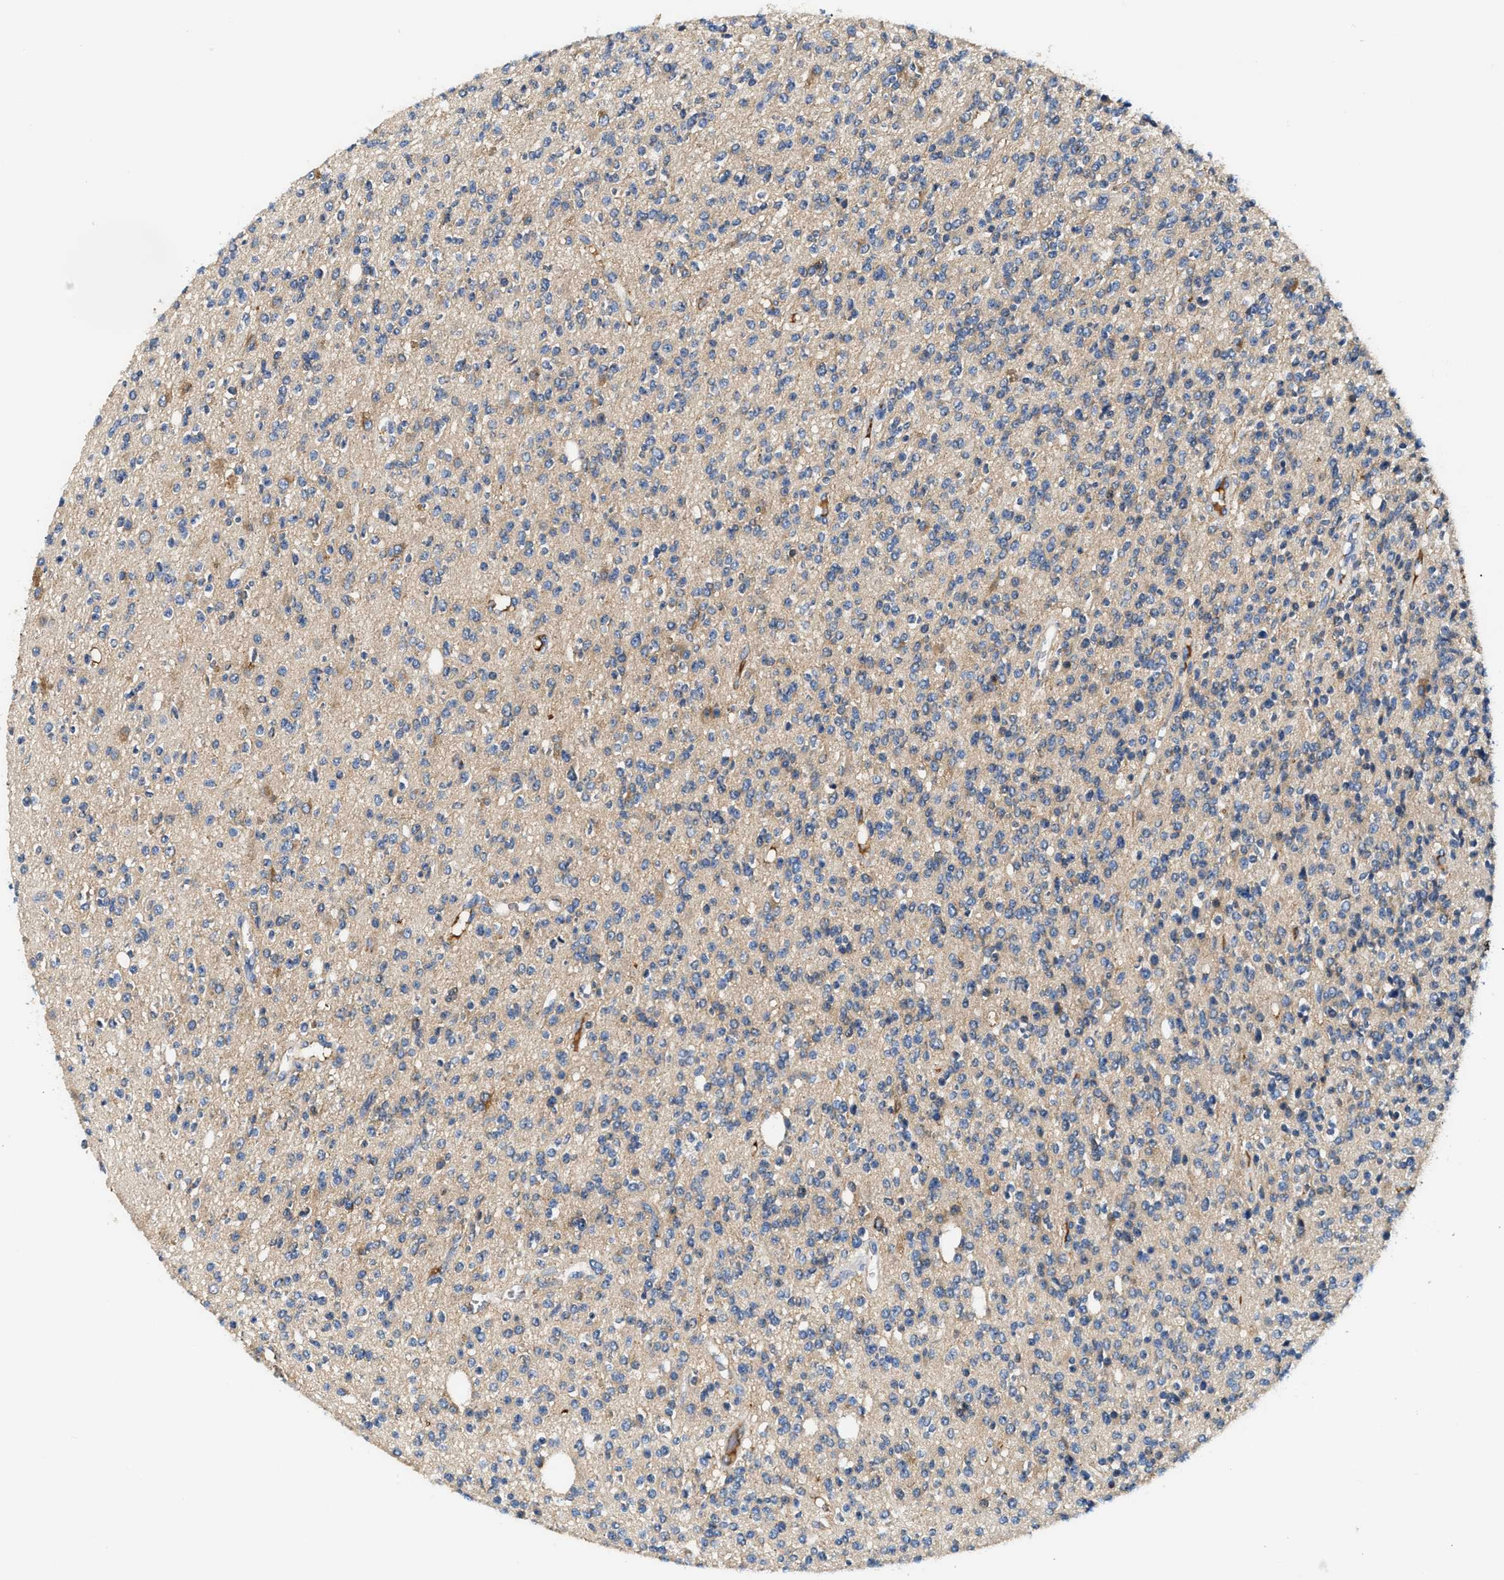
{"staining": {"intensity": "negative", "quantity": "none", "location": "none"}, "tissue": "glioma", "cell_type": "Tumor cells", "image_type": "cancer", "snomed": [{"axis": "morphology", "description": "Glioma, malignant, High grade"}, {"axis": "topography", "description": "Brain"}], "caption": "The histopathology image exhibits no significant positivity in tumor cells of glioma.", "gene": "TUT7", "patient": {"sex": "male", "age": 34}}